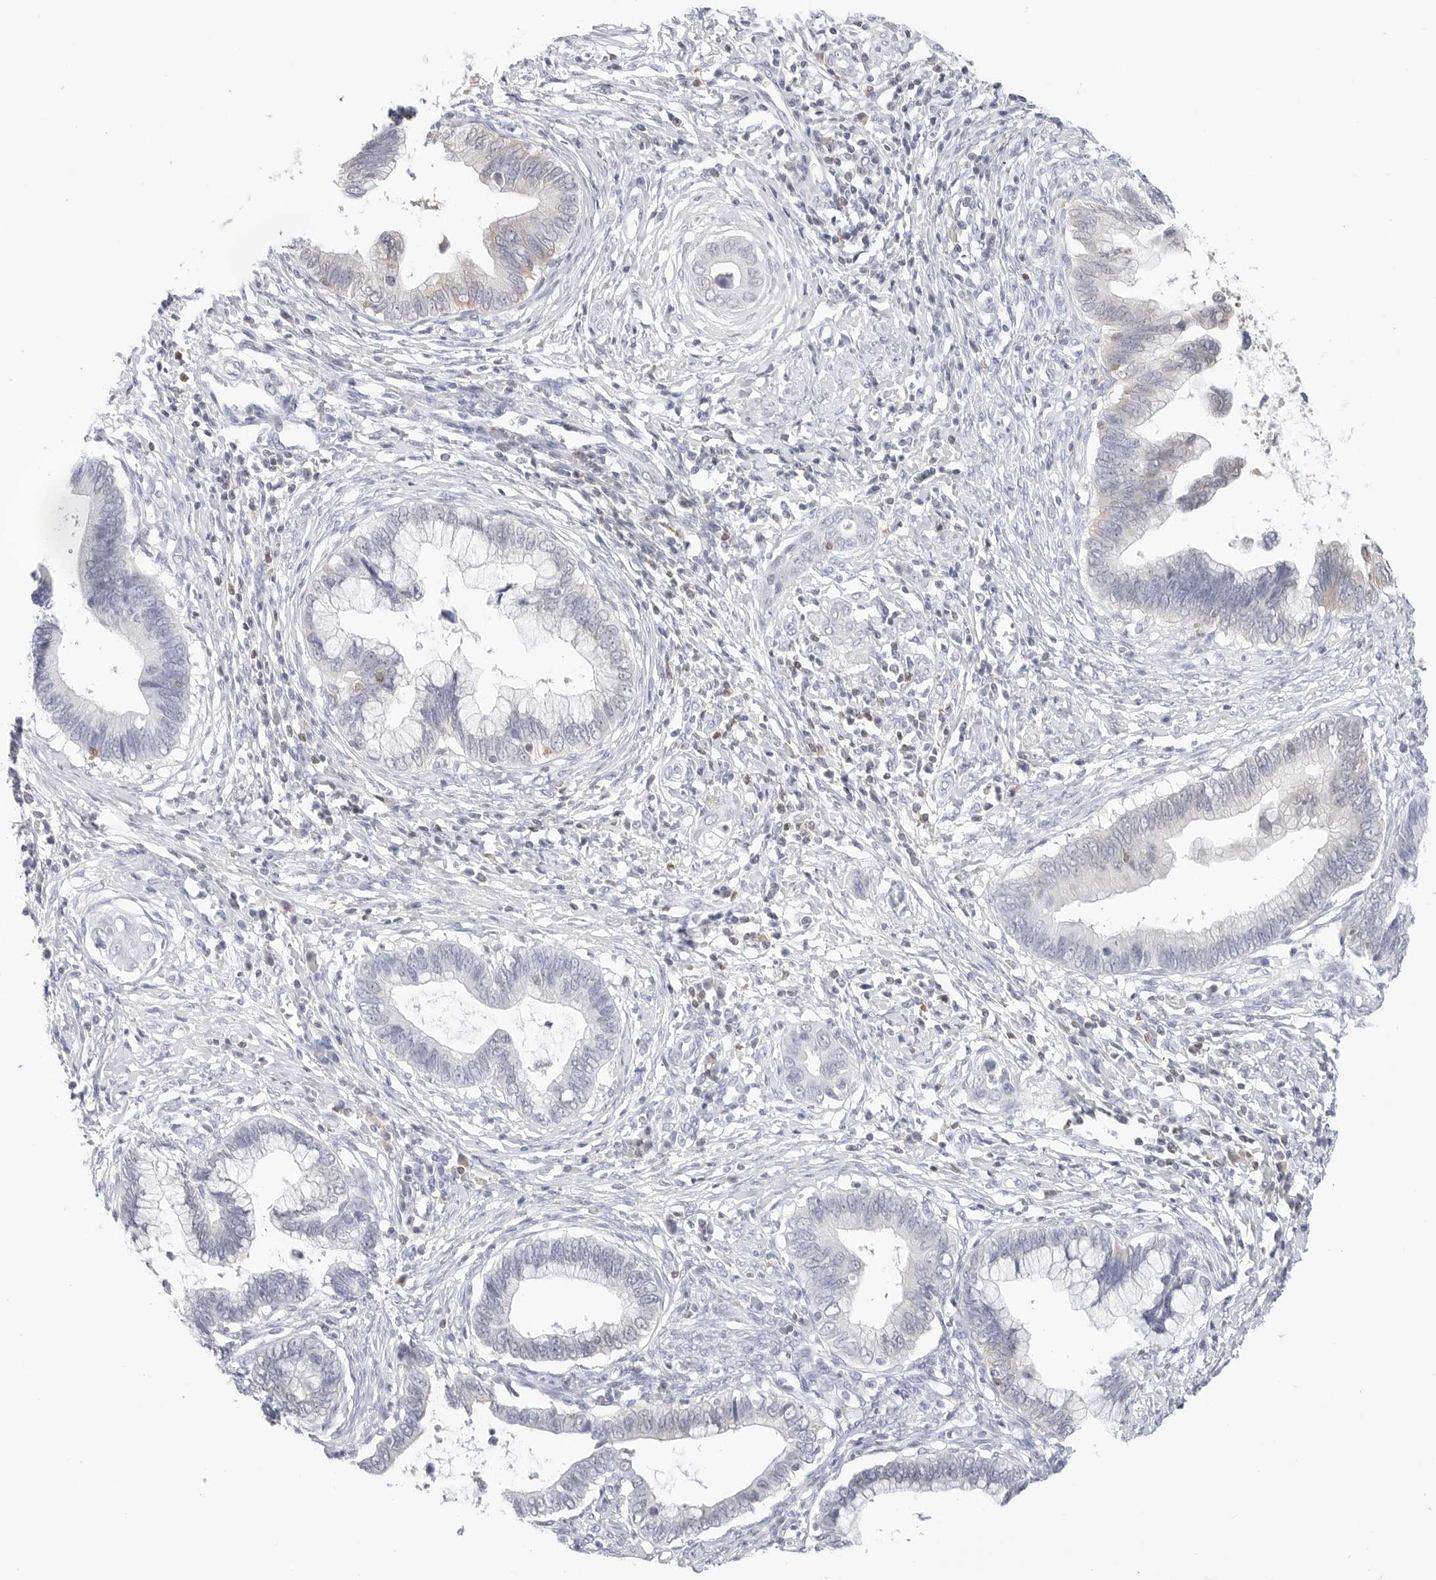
{"staining": {"intensity": "negative", "quantity": "none", "location": "none"}, "tissue": "cervical cancer", "cell_type": "Tumor cells", "image_type": "cancer", "snomed": [{"axis": "morphology", "description": "Adenocarcinoma, NOS"}, {"axis": "topography", "description": "Cervix"}], "caption": "The micrograph reveals no staining of tumor cells in cervical cancer (adenocarcinoma).", "gene": "SLC9A3R1", "patient": {"sex": "female", "age": 44}}